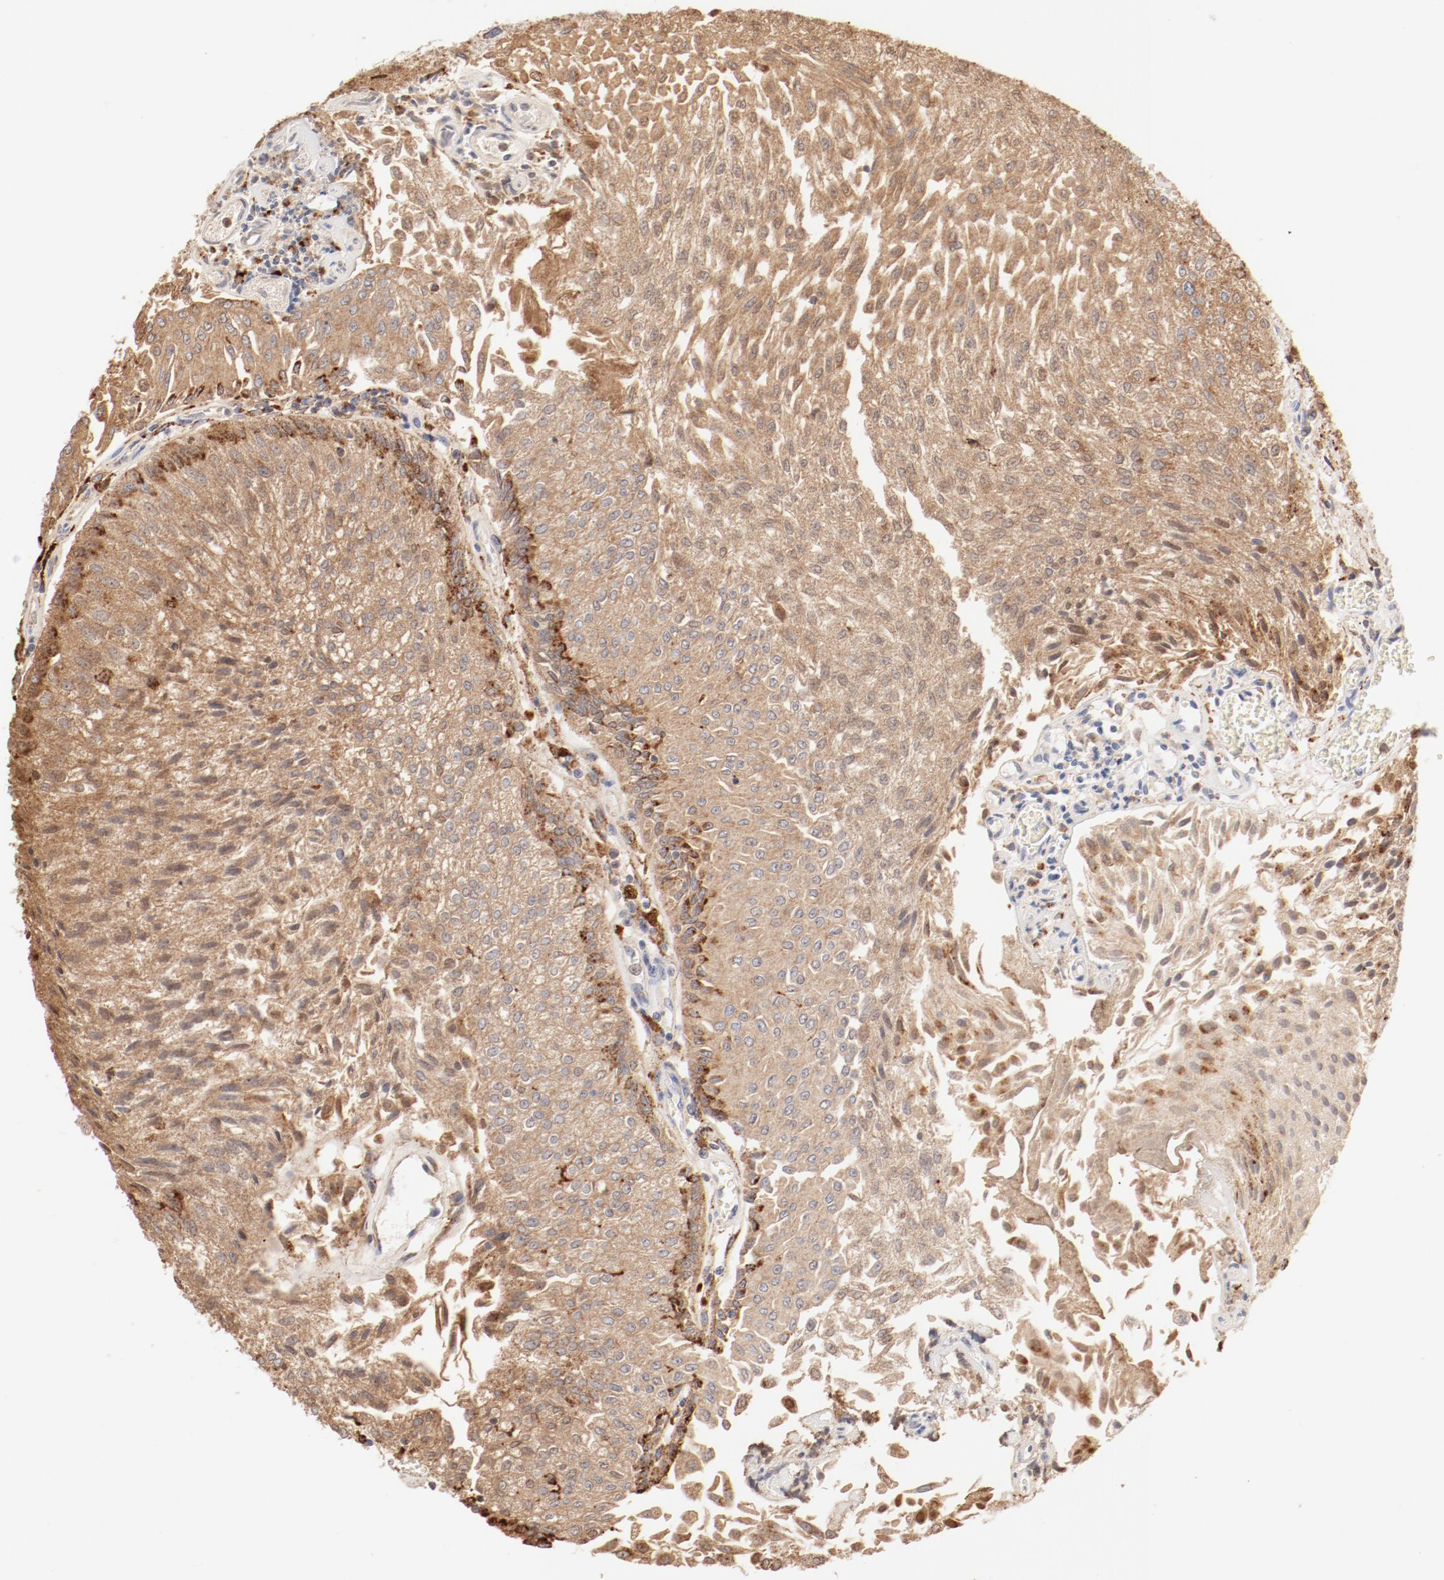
{"staining": {"intensity": "moderate", "quantity": ">75%", "location": "cytoplasmic/membranous"}, "tissue": "urothelial cancer", "cell_type": "Tumor cells", "image_type": "cancer", "snomed": [{"axis": "morphology", "description": "Urothelial carcinoma, Low grade"}, {"axis": "topography", "description": "Urinary bladder"}], "caption": "A photomicrograph of urothelial carcinoma (low-grade) stained for a protein reveals moderate cytoplasmic/membranous brown staining in tumor cells. The staining was performed using DAB (3,3'-diaminobenzidine) to visualize the protein expression in brown, while the nuclei were stained in blue with hematoxylin (Magnification: 20x).", "gene": "CTSH", "patient": {"sex": "male", "age": 86}}